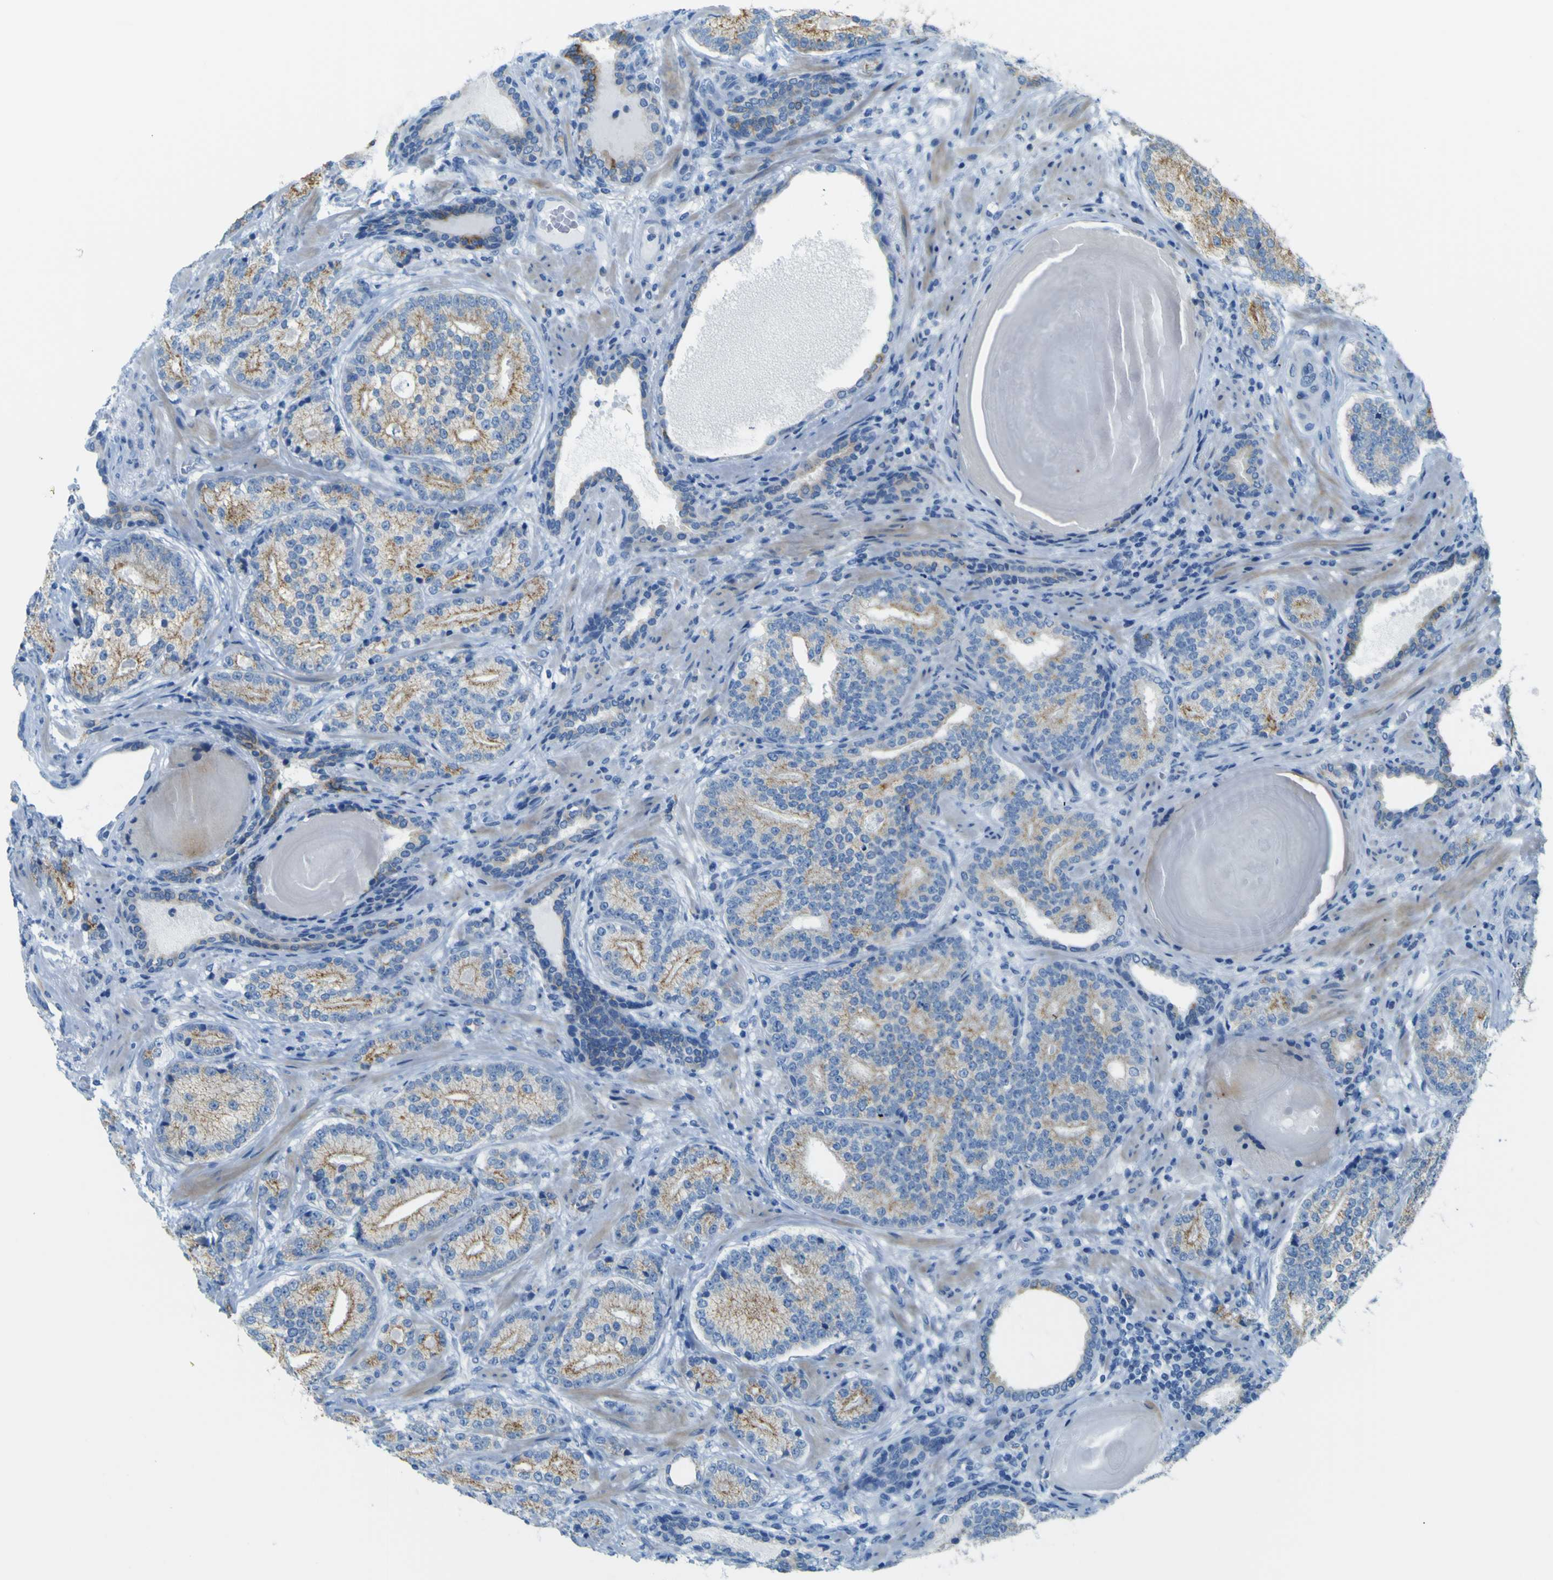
{"staining": {"intensity": "moderate", "quantity": ">75%", "location": "cytoplasmic/membranous"}, "tissue": "prostate cancer", "cell_type": "Tumor cells", "image_type": "cancer", "snomed": [{"axis": "morphology", "description": "Adenocarcinoma, High grade"}, {"axis": "topography", "description": "Prostate"}], "caption": "Protein expression by immunohistochemistry (IHC) reveals moderate cytoplasmic/membranous staining in approximately >75% of tumor cells in high-grade adenocarcinoma (prostate).", "gene": "ACSL1", "patient": {"sex": "male", "age": 61}}